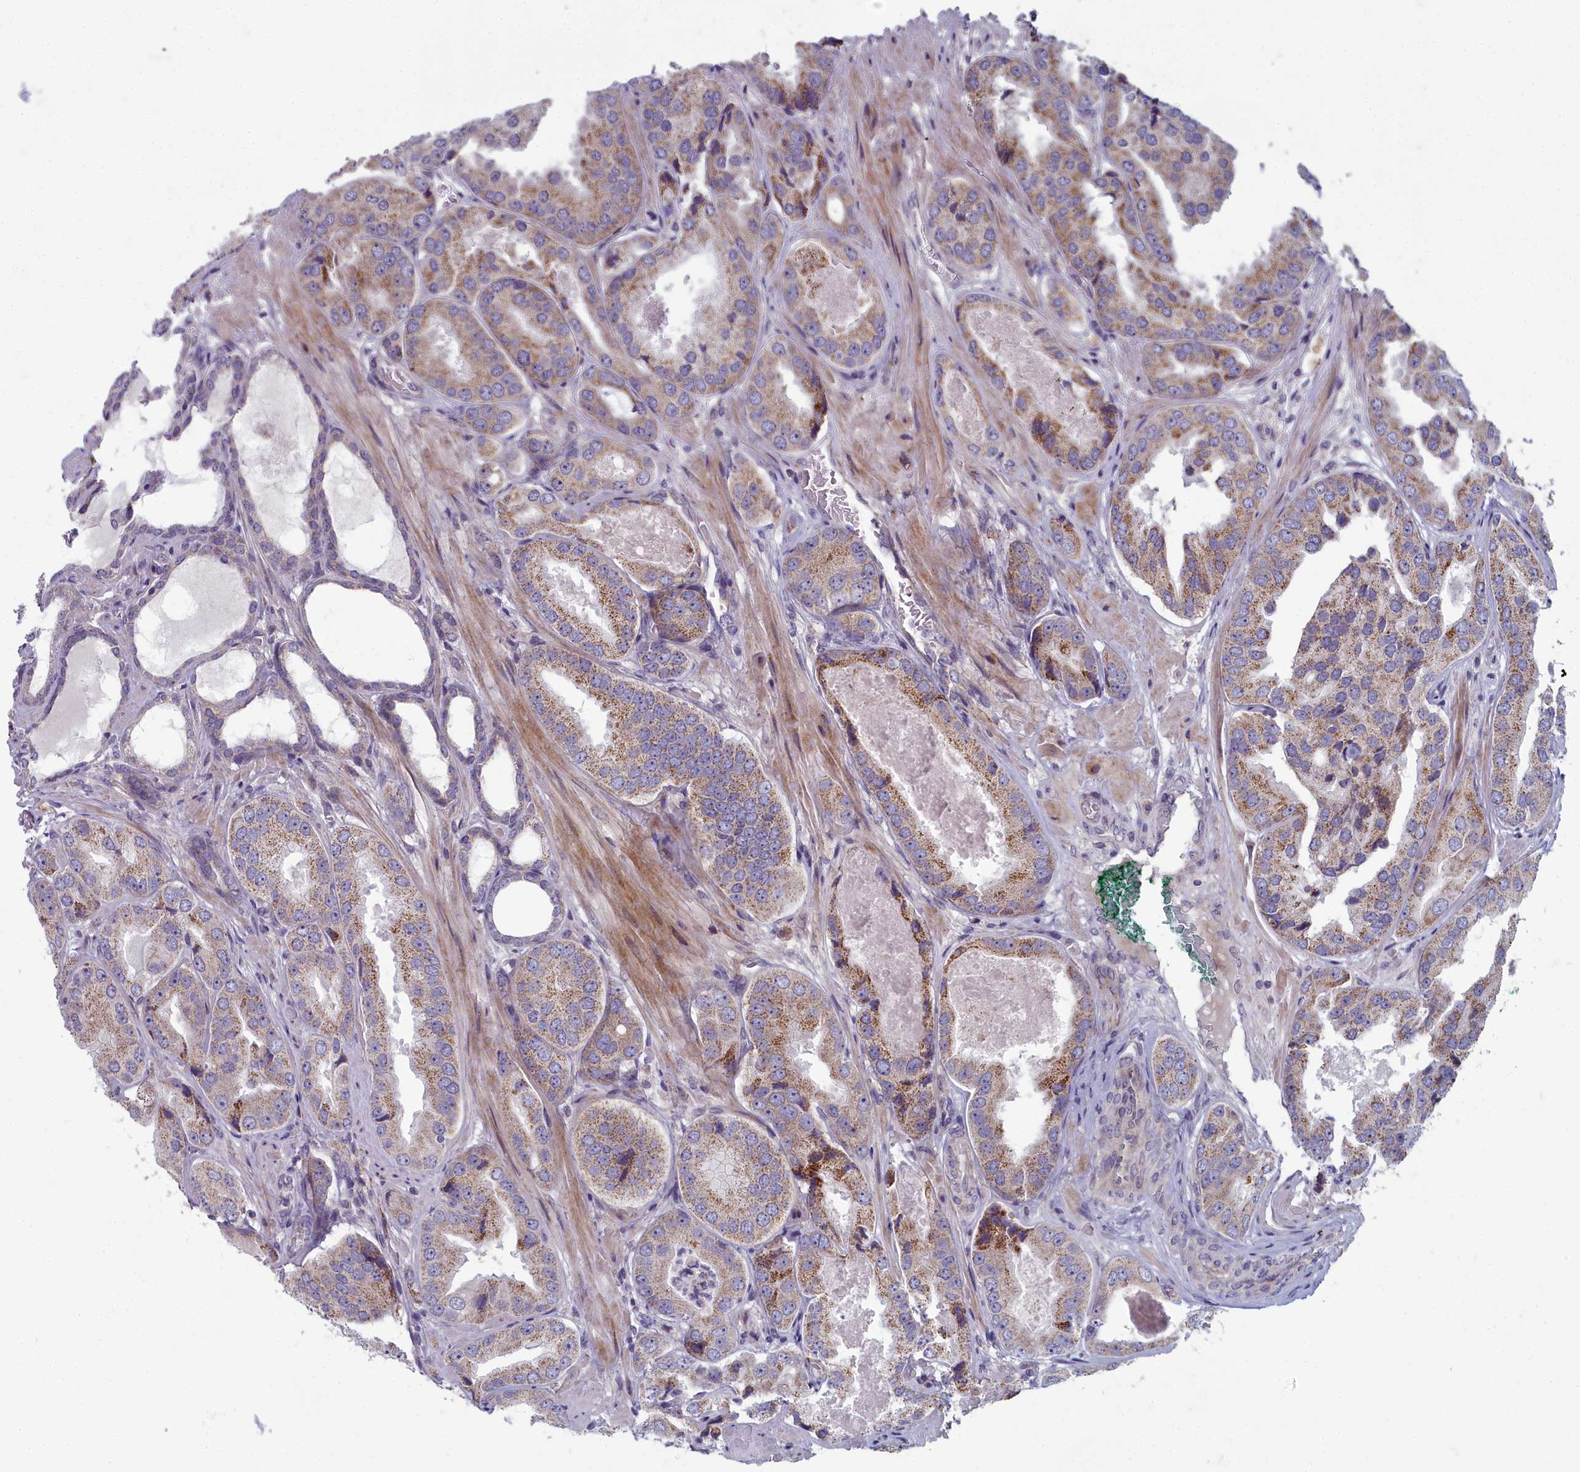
{"staining": {"intensity": "moderate", "quantity": ">75%", "location": "cytoplasmic/membranous"}, "tissue": "prostate cancer", "cell_type": "Tumor cells", "image_type": "cancer", "snomed": [{"axis": "morphology", "description": "Adenocarcinoma, High grade"}, {"axis": "topography", "description": "Prostate"}], "caption": "Immunohistochemical staining of human prostate adenocarcinoma (high-grade) reveals moderate cytoplasmic/membranous protein staining in about >75% of tumor cells.", "gene": "INSYN2A", "patient": {"sex": "male", "age": 63}}